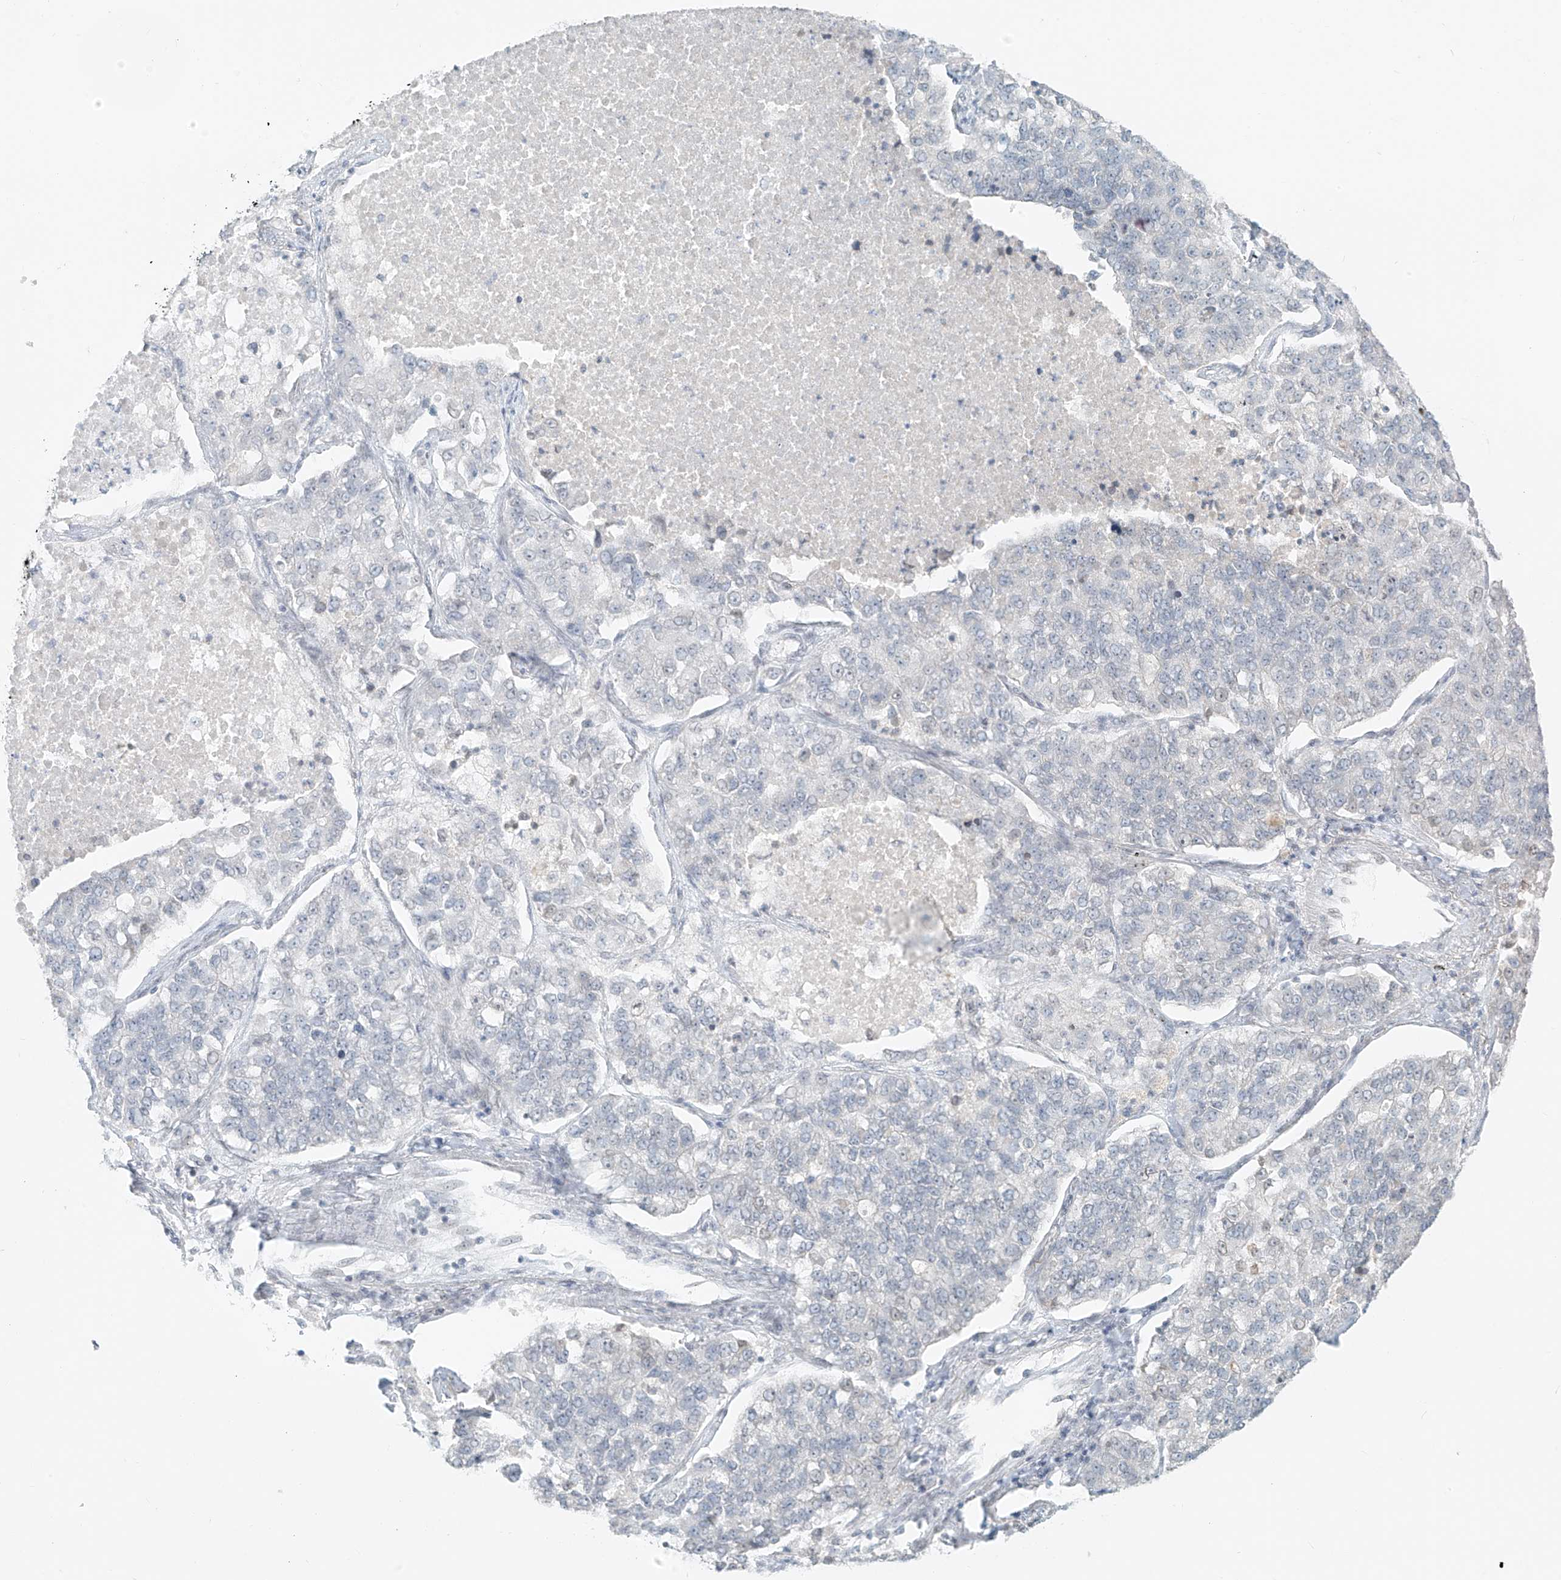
{"staining": {"intensity": "negative", "quantity": "none", "location": "none"}, "tissue": "lung cancer", "cell_type": "Tumor cells", "image_type": "cancer", "snomed": [{"axis": "morphology", "description": "Adenocarcinoma, NOS"}, {"axis": "topography", "description": "Lung"}], "caption": "IHC of lung adenocarcinoma shows no expression in tumor cells.", "gene": "OSBPL7", "patient": {"sex": "male", "age": 49}}